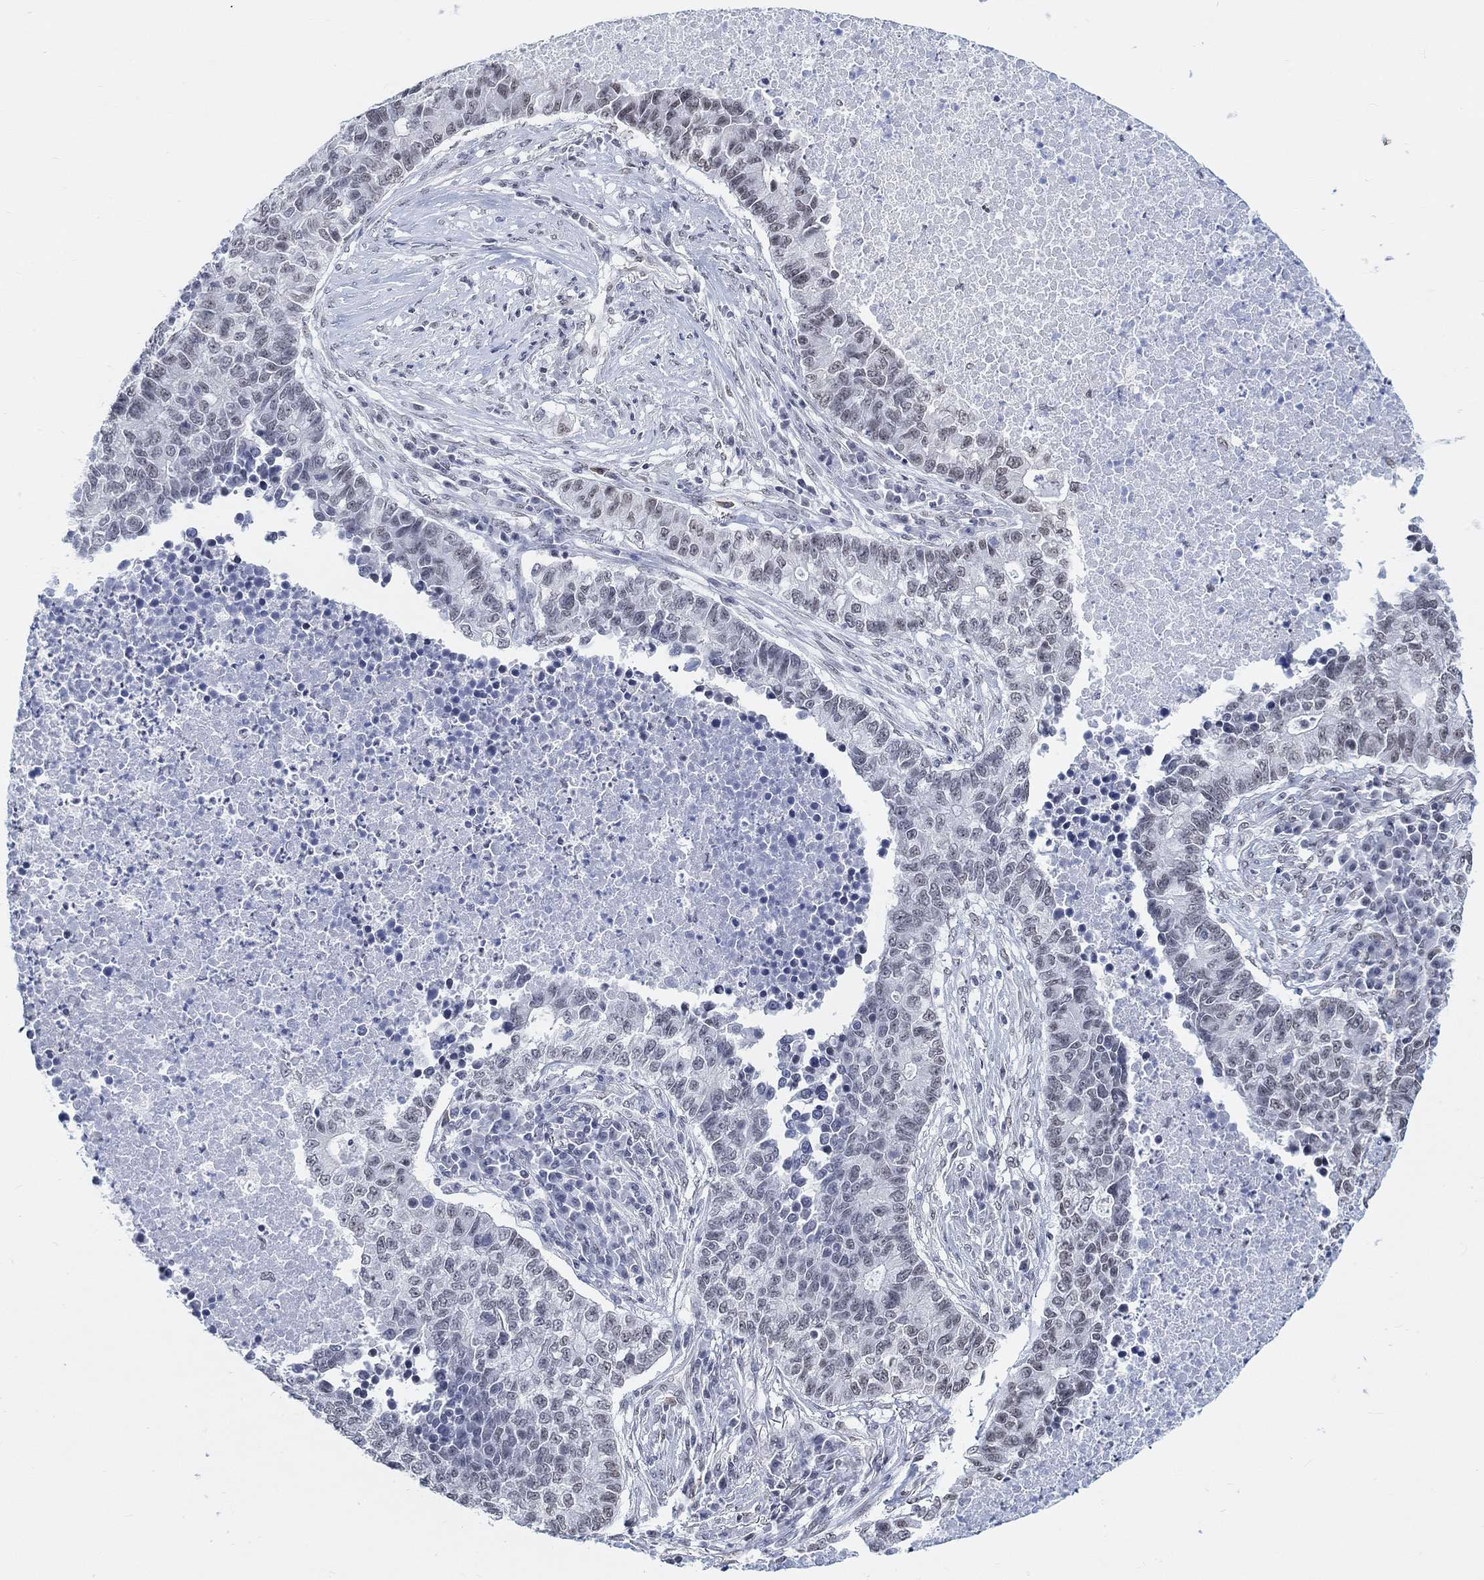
{"staining": {"intensity": "weak", "quantity": "<25%", "location": "nuclear"}, "tissue": "lung cancer", "cell_type": "Tumor cells", "image_type": "cancer", "snomed": [{"axis": "morphology", "description": "Adenocarcinoma, NOS"}, {"axis": "topography", "description": "Lung"}], "caption": "This is a image of immunohistochemistry staining of lung adenocarcinoma, which shows no expression in tumor cells.", "gene": "PURG", "patient": {"sex": "male", "age": 57}}